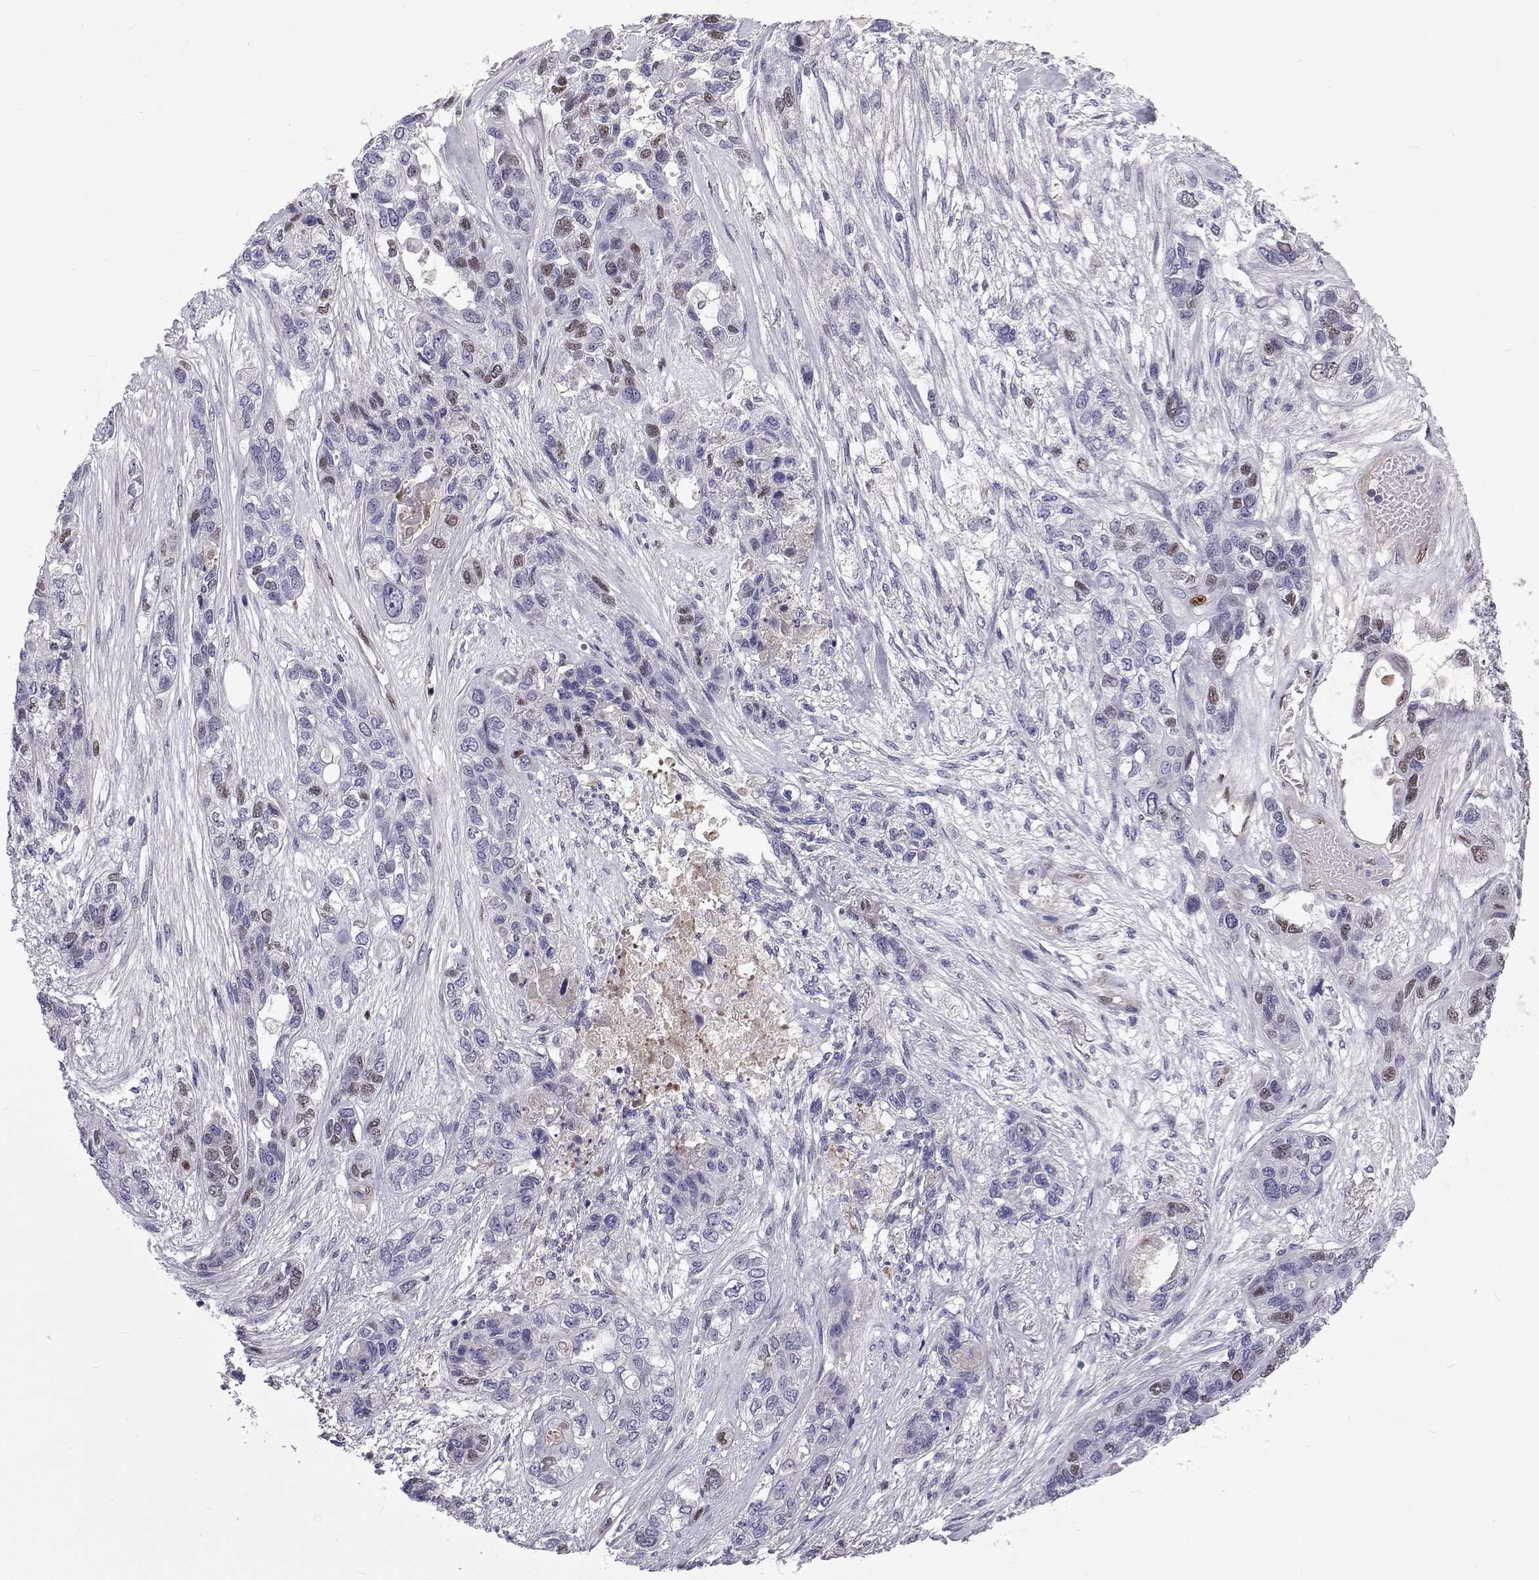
{"staining": {"intensity": "moderate", "quantity": "<25%", "location": "nuclear"}, "tissue": "lung cancer", "cell_type": "Tumor cells", "image_type": "cancer", "snomed": [{"axis": "morphology", "description": "Squamous cell carcinoma, NOS"}, {"axis": "topography", "description": "Lung"}], "caption": "This micrograph reveals immunohistochemistry (IHC) staining of lung cancer (squamous cell carcinoma), with low moderate nuclear staining in approximately <25% of tumor cells.", "gene": "TCF15", "patient": {"sex": "female", "age": 70}}